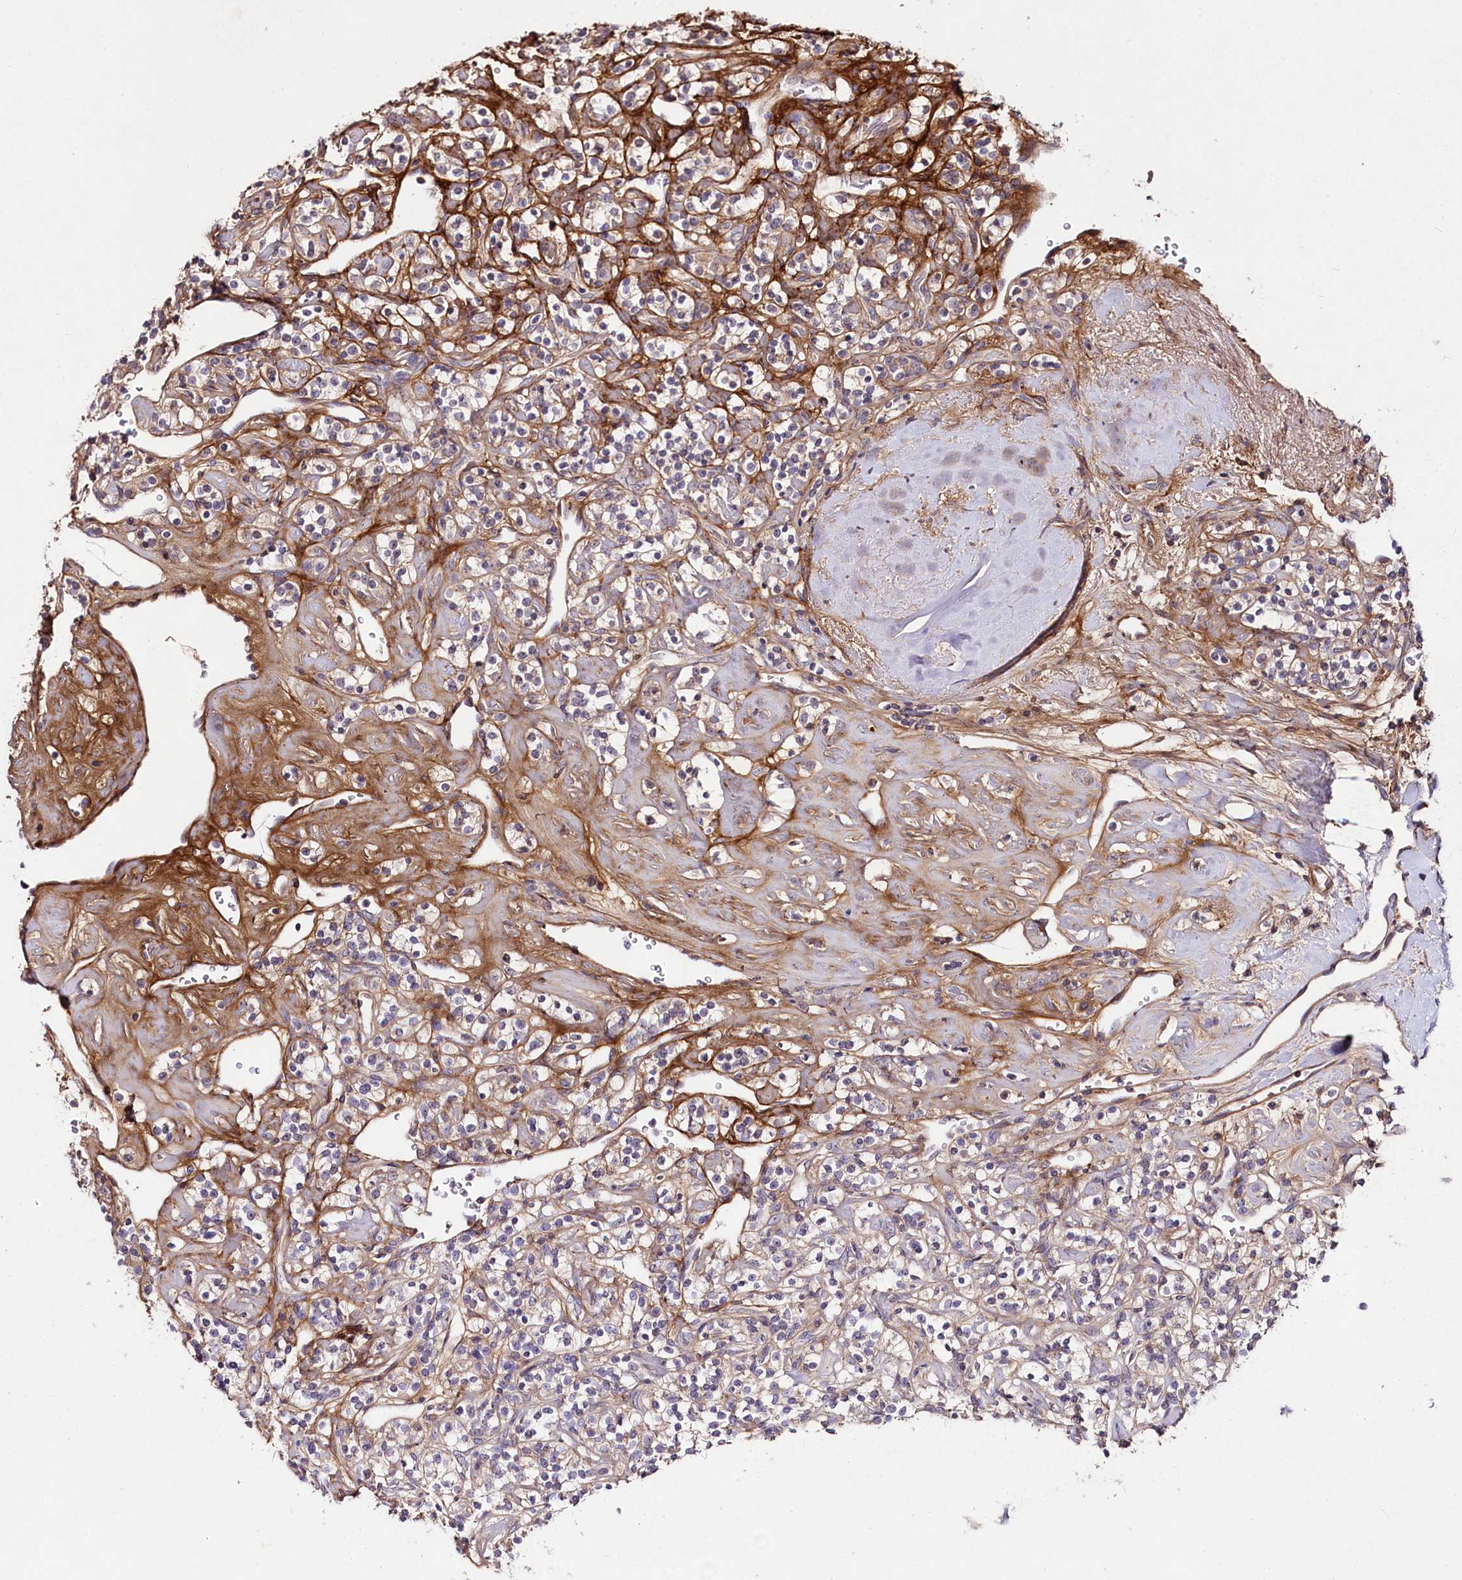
{"staining": {"intensity": "negative", "quantity": "none", "location": "none"}, "tissue": "renal cancer", "cell_type": "Tumor cells", "image_type": "cancer", "snomed": [{"axis": "morphology", "description": "Adenocarcinoma, NOS"}, {"axis": "topography", "description": "Kidney"}], "caption": "IHC of adenocarcinoma (renal) reveals no positivity in tumor cells.", "gene": "TNPO3", "patient": {"sex": "male", "age": 77}}